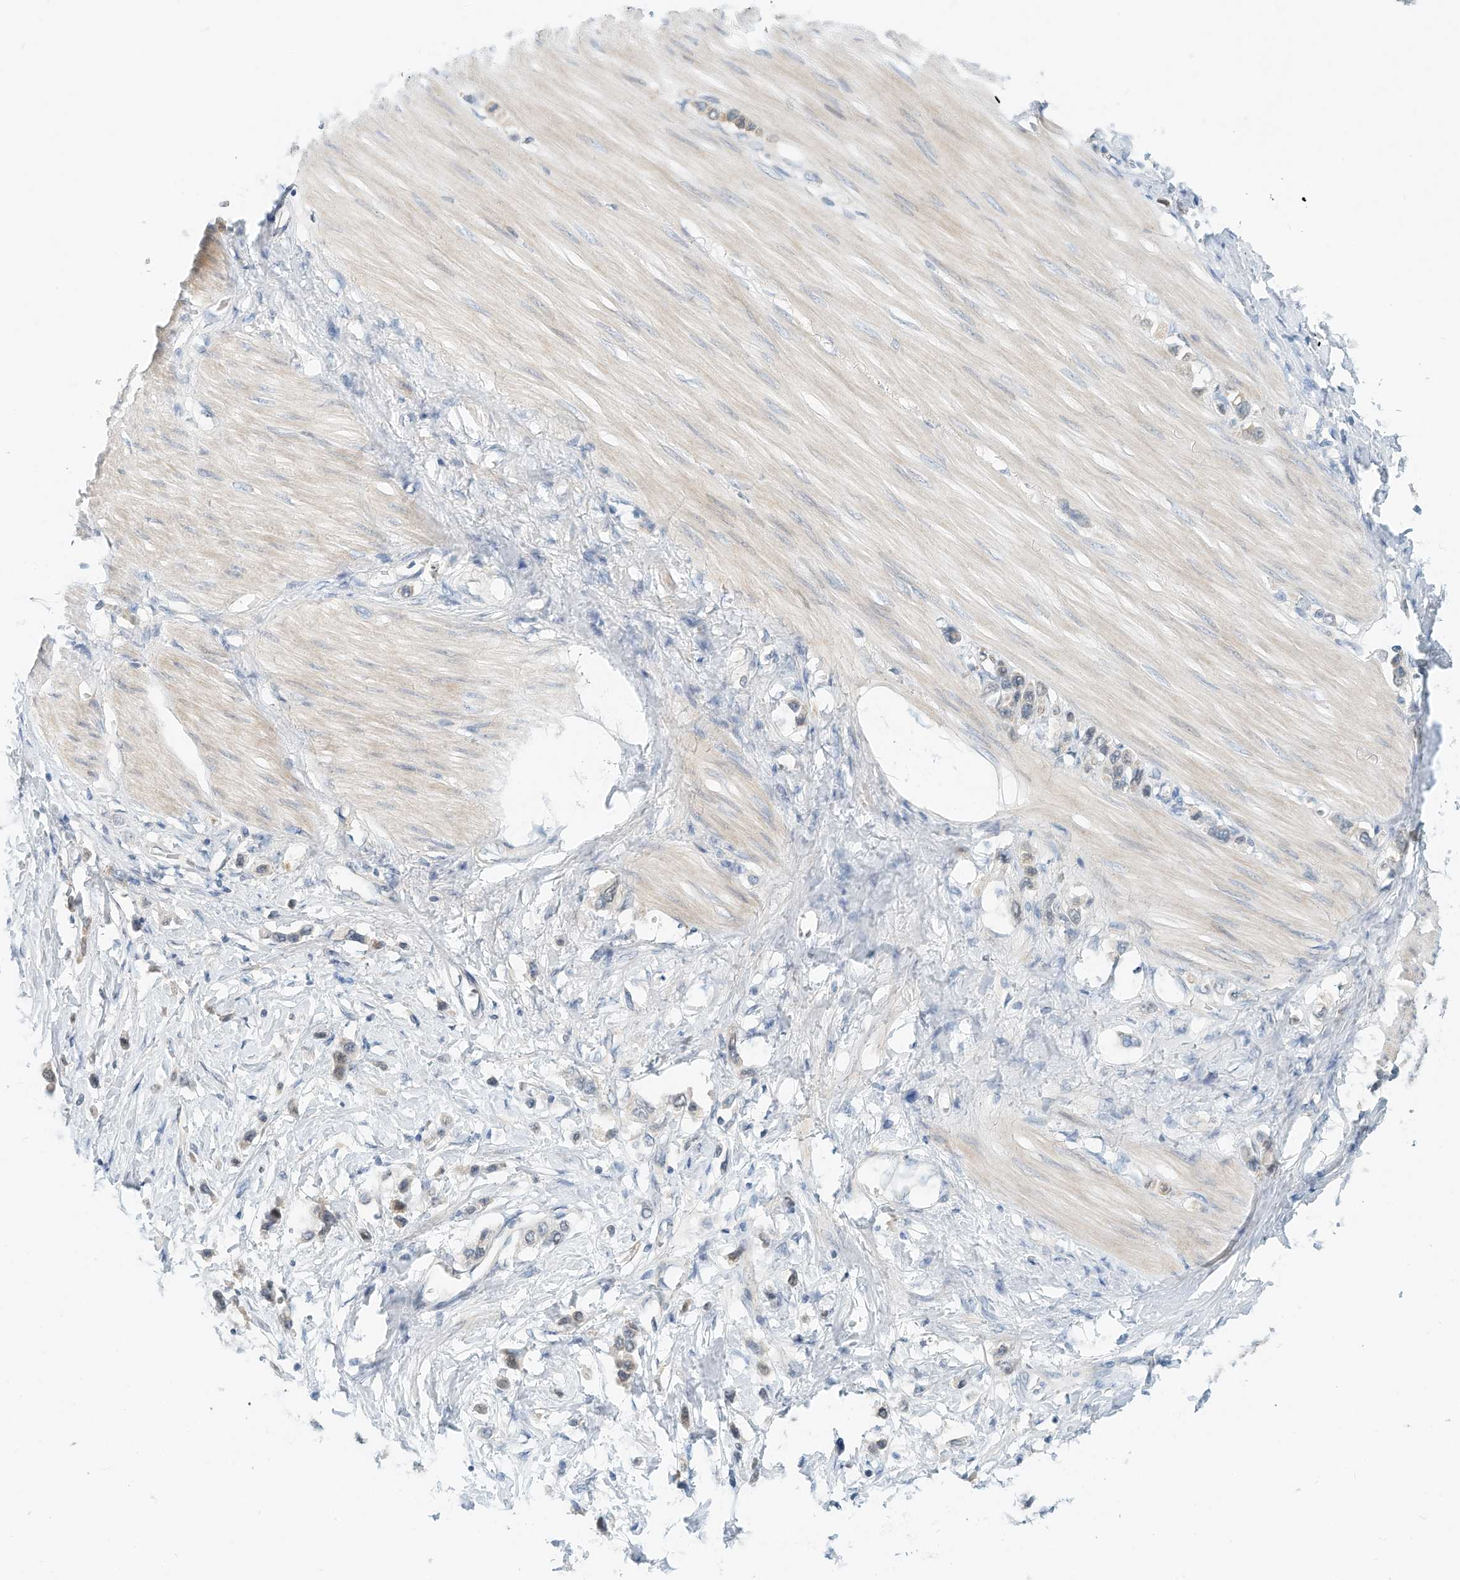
{"staining": {"intensity": "negative", "quantity": "none", "location": "none"}, "tissue": "stomach cancer", "cell_type": "Tumor cells", "image_type": "cancer", "snomed": [{"axis": "morphology", "description": "Adenocarcinoma, NOS"}, {"axis": "topography", "description": "Stomach"}], "caption": "There is no significant expression in tumor cells of stomach cancer (adenocarcinoma).", "gene": "ARHGAP28", "patient": {"sex": "female", "age": 65}}